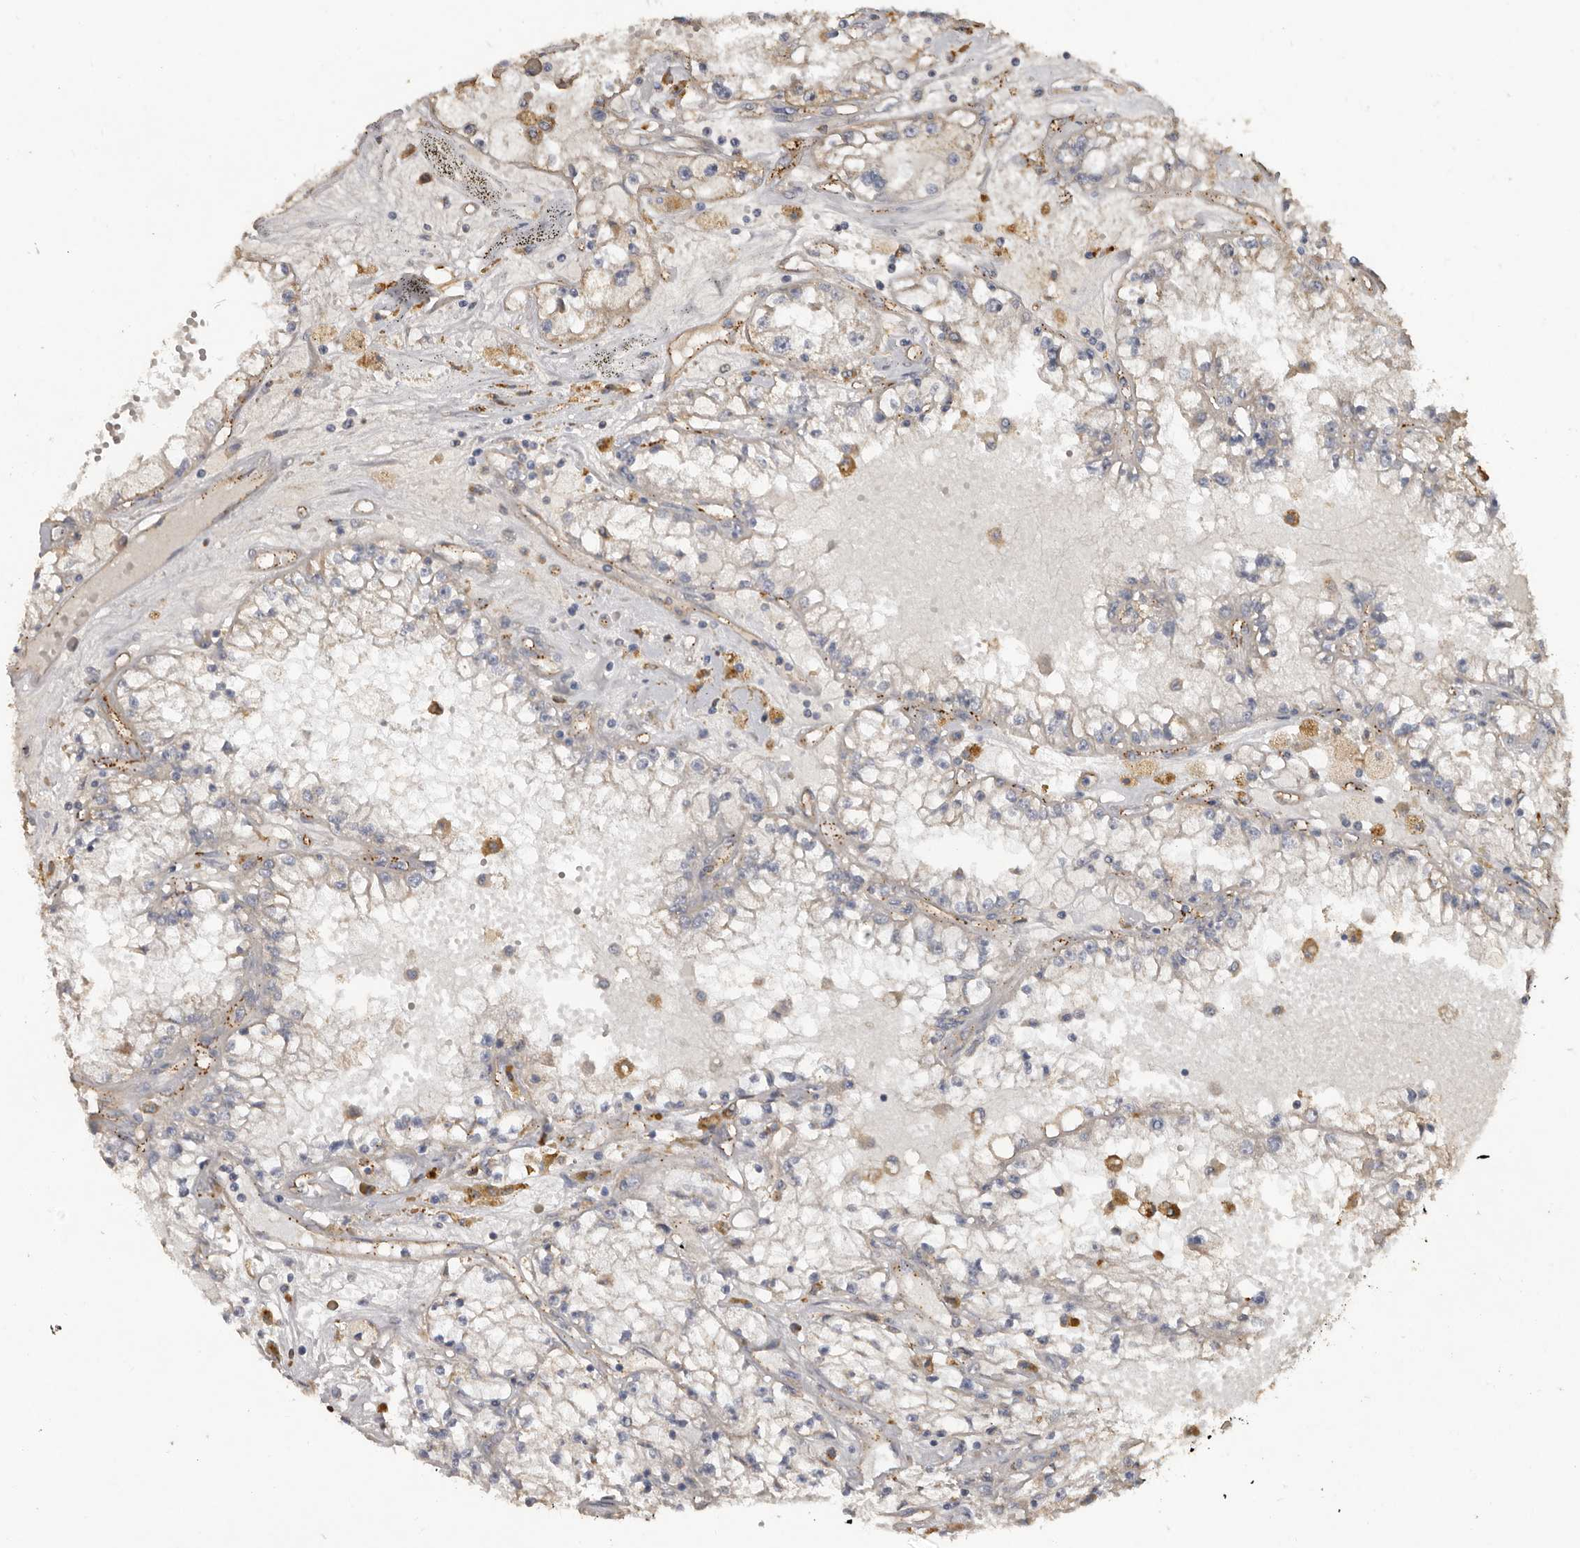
{"staining": {"intensity": "negative", "quantity": "none", "location": "none"}, "tissue": "renal cancer", "cell_type": "Tumor cells", "image_type": "cancer", "snomed": [{"axis": "morphology", "description": "Adenocarcinoma, NOS"}, {"axis": "topography", "description": "Kidney"}], "caption": "Immunohistochemistry photomicrograph of human renal adenocarcinoma stained for a protein (brown), which demonstrates no expression in tumor cells.", "gene": "FLCN", "patient": {"sex": "male", "age": 56}}